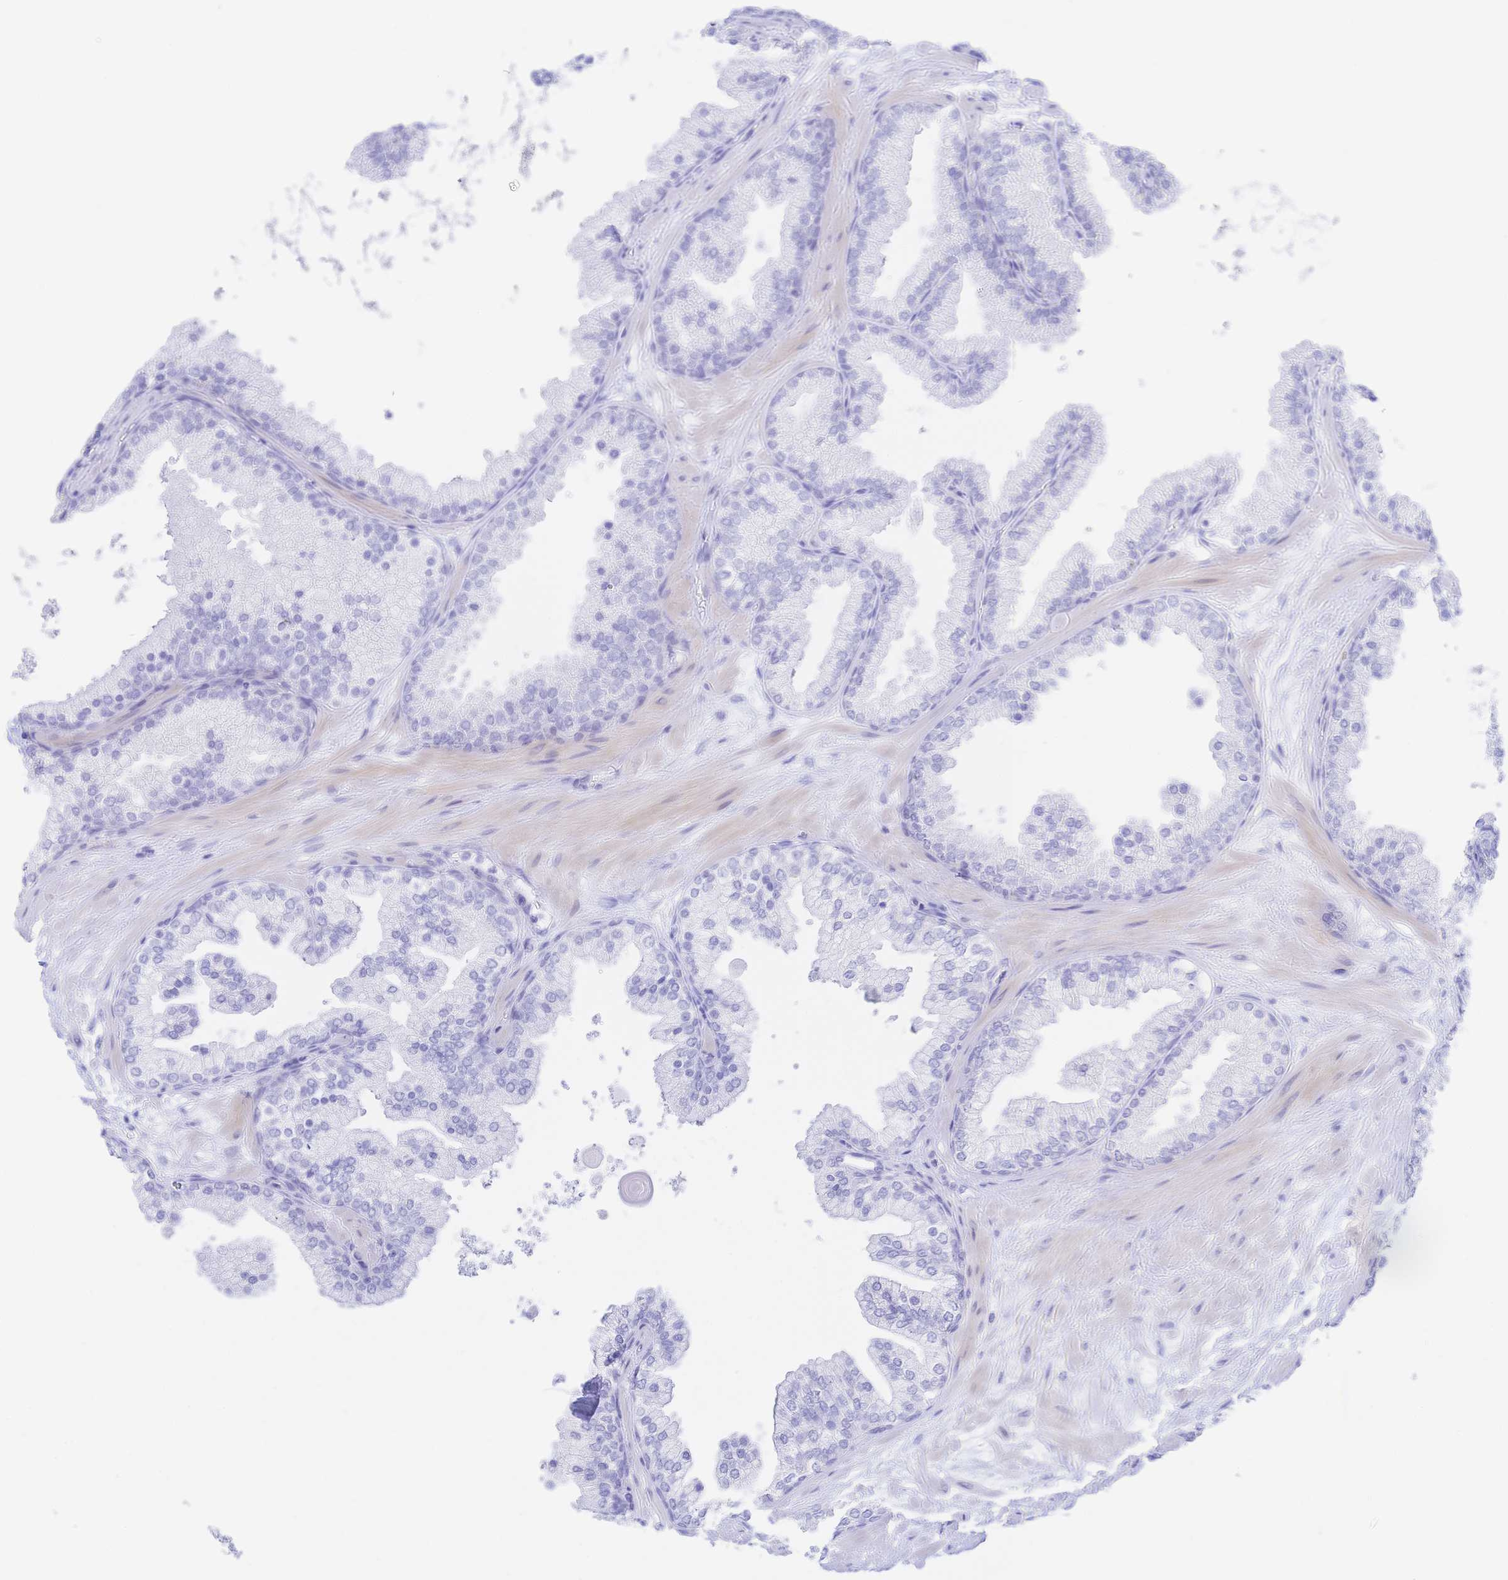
{"staining": {"intensity": "negative", "quantity": "none", "location": "none"}, "tissue": "prostate", "cell_type": "Glandular cells", "image_type": "normal", "snomed": [{"axis": "morphology", "description": "Normal tissue, NOS"}, {"axis": "topography", "description": "Prostate"}, {"axis": "topography", "description": "Peripheral nerve tissue"}], "caption": "A high-resolution photomicrograph shows IHC staining of normal prostate, which exhibits no significant expression in glandular cells.", "gene": "KCNH6", "patient": {"sex": "male", "age": 61}}